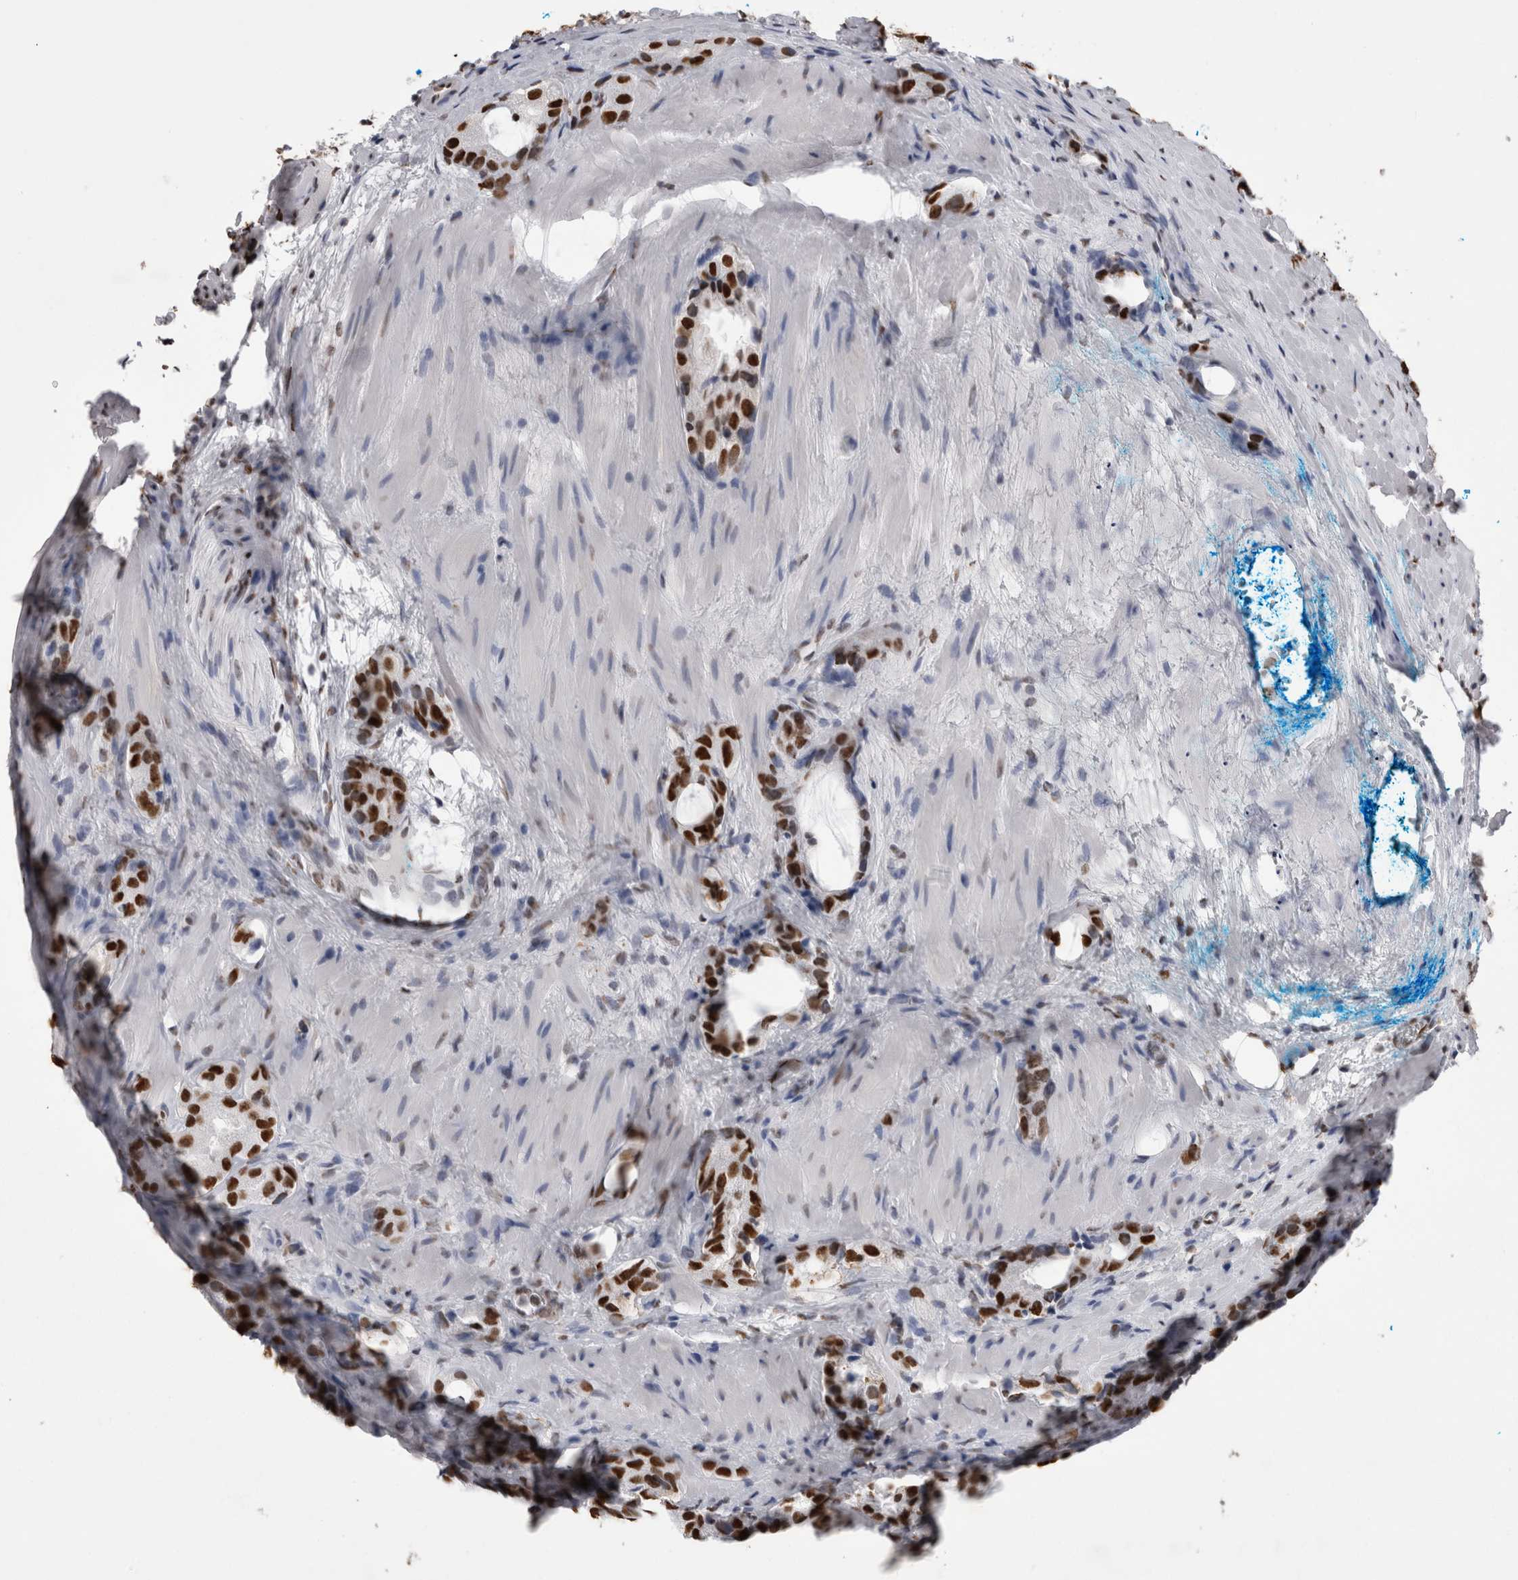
{"staining": {"intensity": "strong", "quantity": ">75%", "location": "nuclear"}, "tissue": "prostate cancer", "cell_type": "Tumor cells", "image_type": "cancer", "snomed": [{"axis": "morphology", "description": "Adenocarcinoma, High grade"}, {"axis": "topography", "description": "Prostate"}], "caption": "Tumor cells exhibit strong nuclear staining in approximately >75% of cells in prostate cancer.", "gene": "ALPK3", "patient": {"sex": "male", "age": 63}}